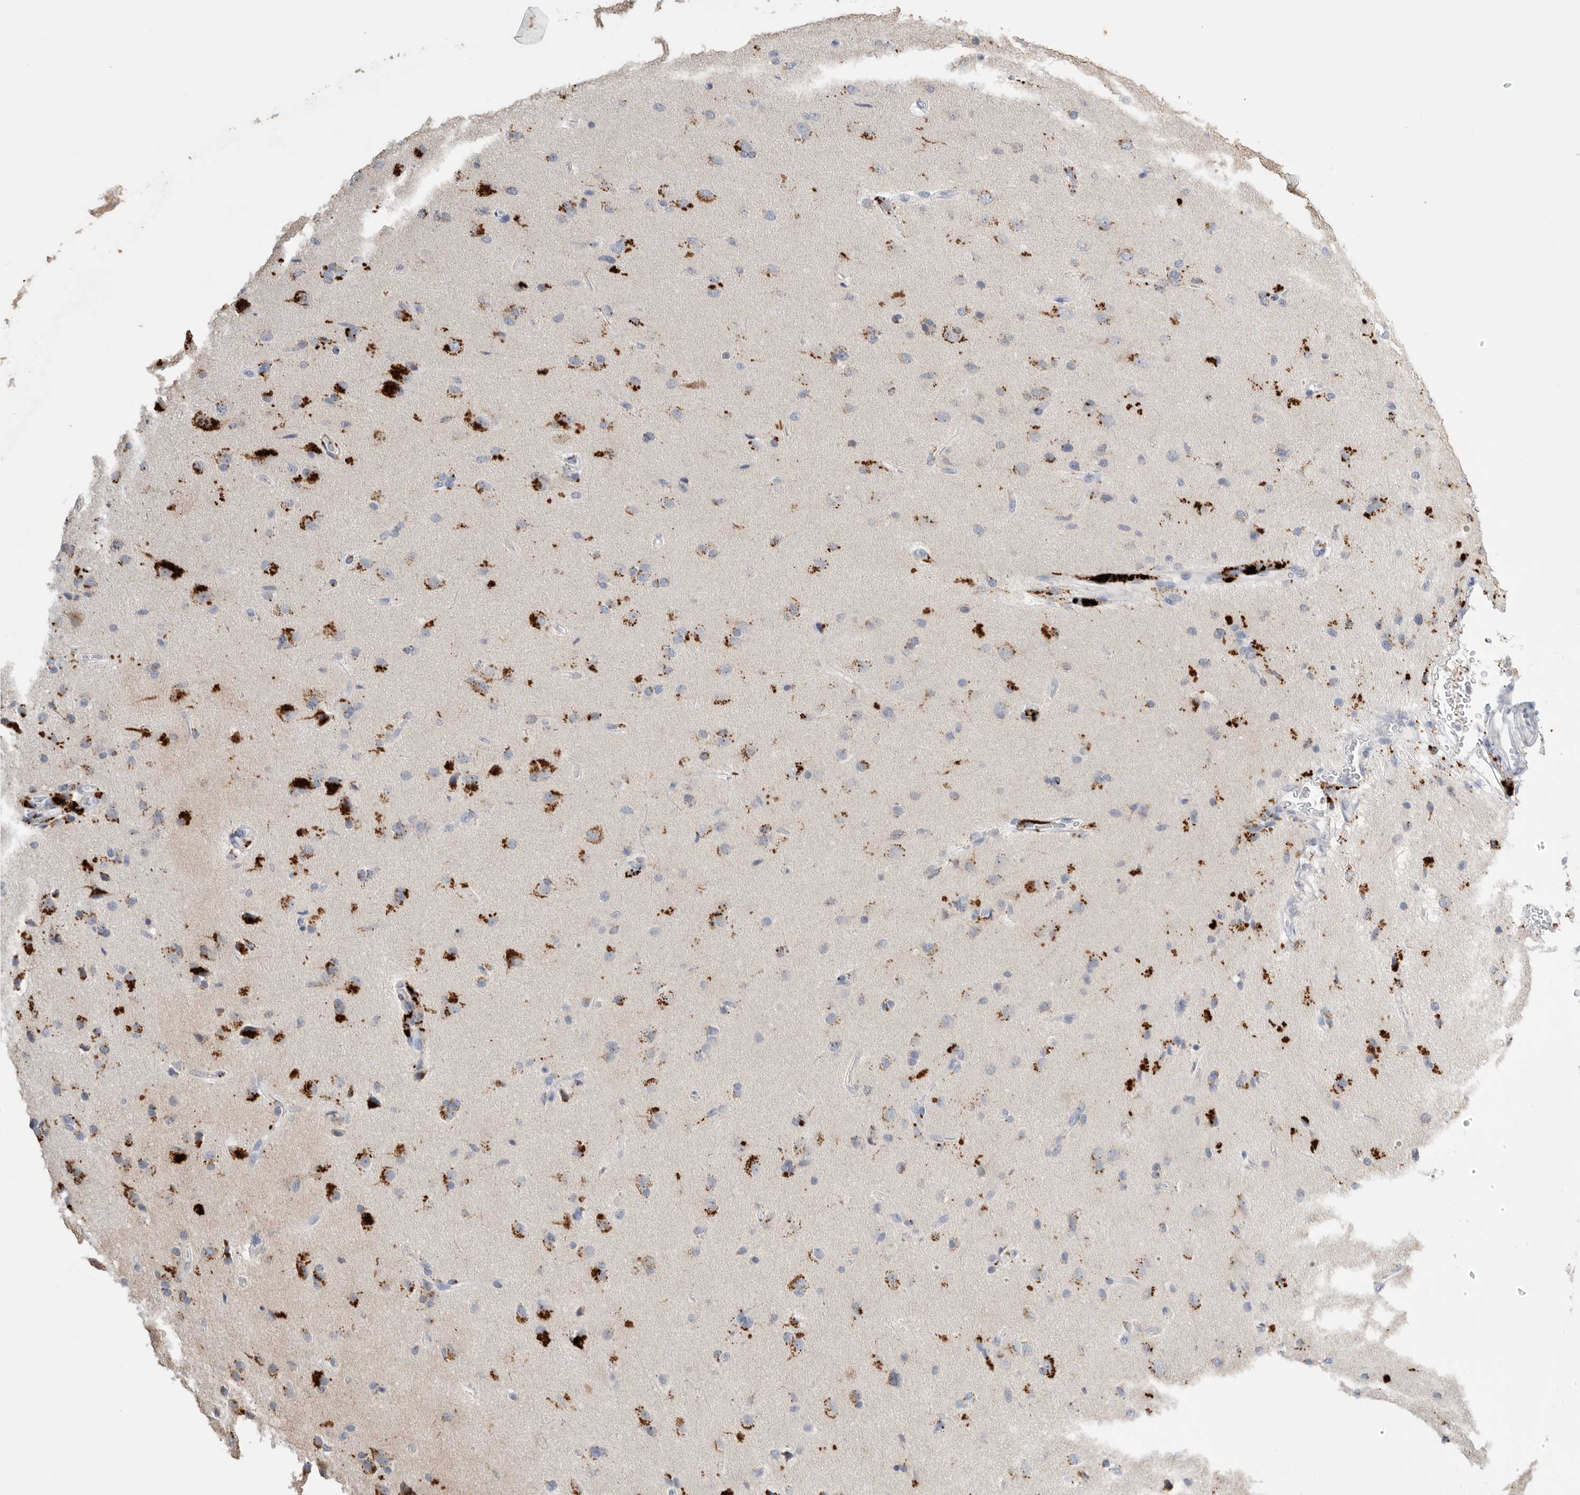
{"staining": {"intensity": "moderate", "quantity": "25%-75%", "location": "cytoplasmic/membranous"}, "tissue": "glioma", "cell_type": "Tumor cells", "image_type": "cancer", "snomed": [{"axis": "morphology", "description": "Glioma, malignant, High grade"}, {"axis": "topography", "description": "Brain"}], "caption": "This is an image of immunohistochemistry (IHC) staining of high-grade glioma (malignant), which shows moderate positivity in the cytoplasmic/membranous of tumor cells.", "gene": "GGH", "patient": {"sex": "male", "age": 72}}